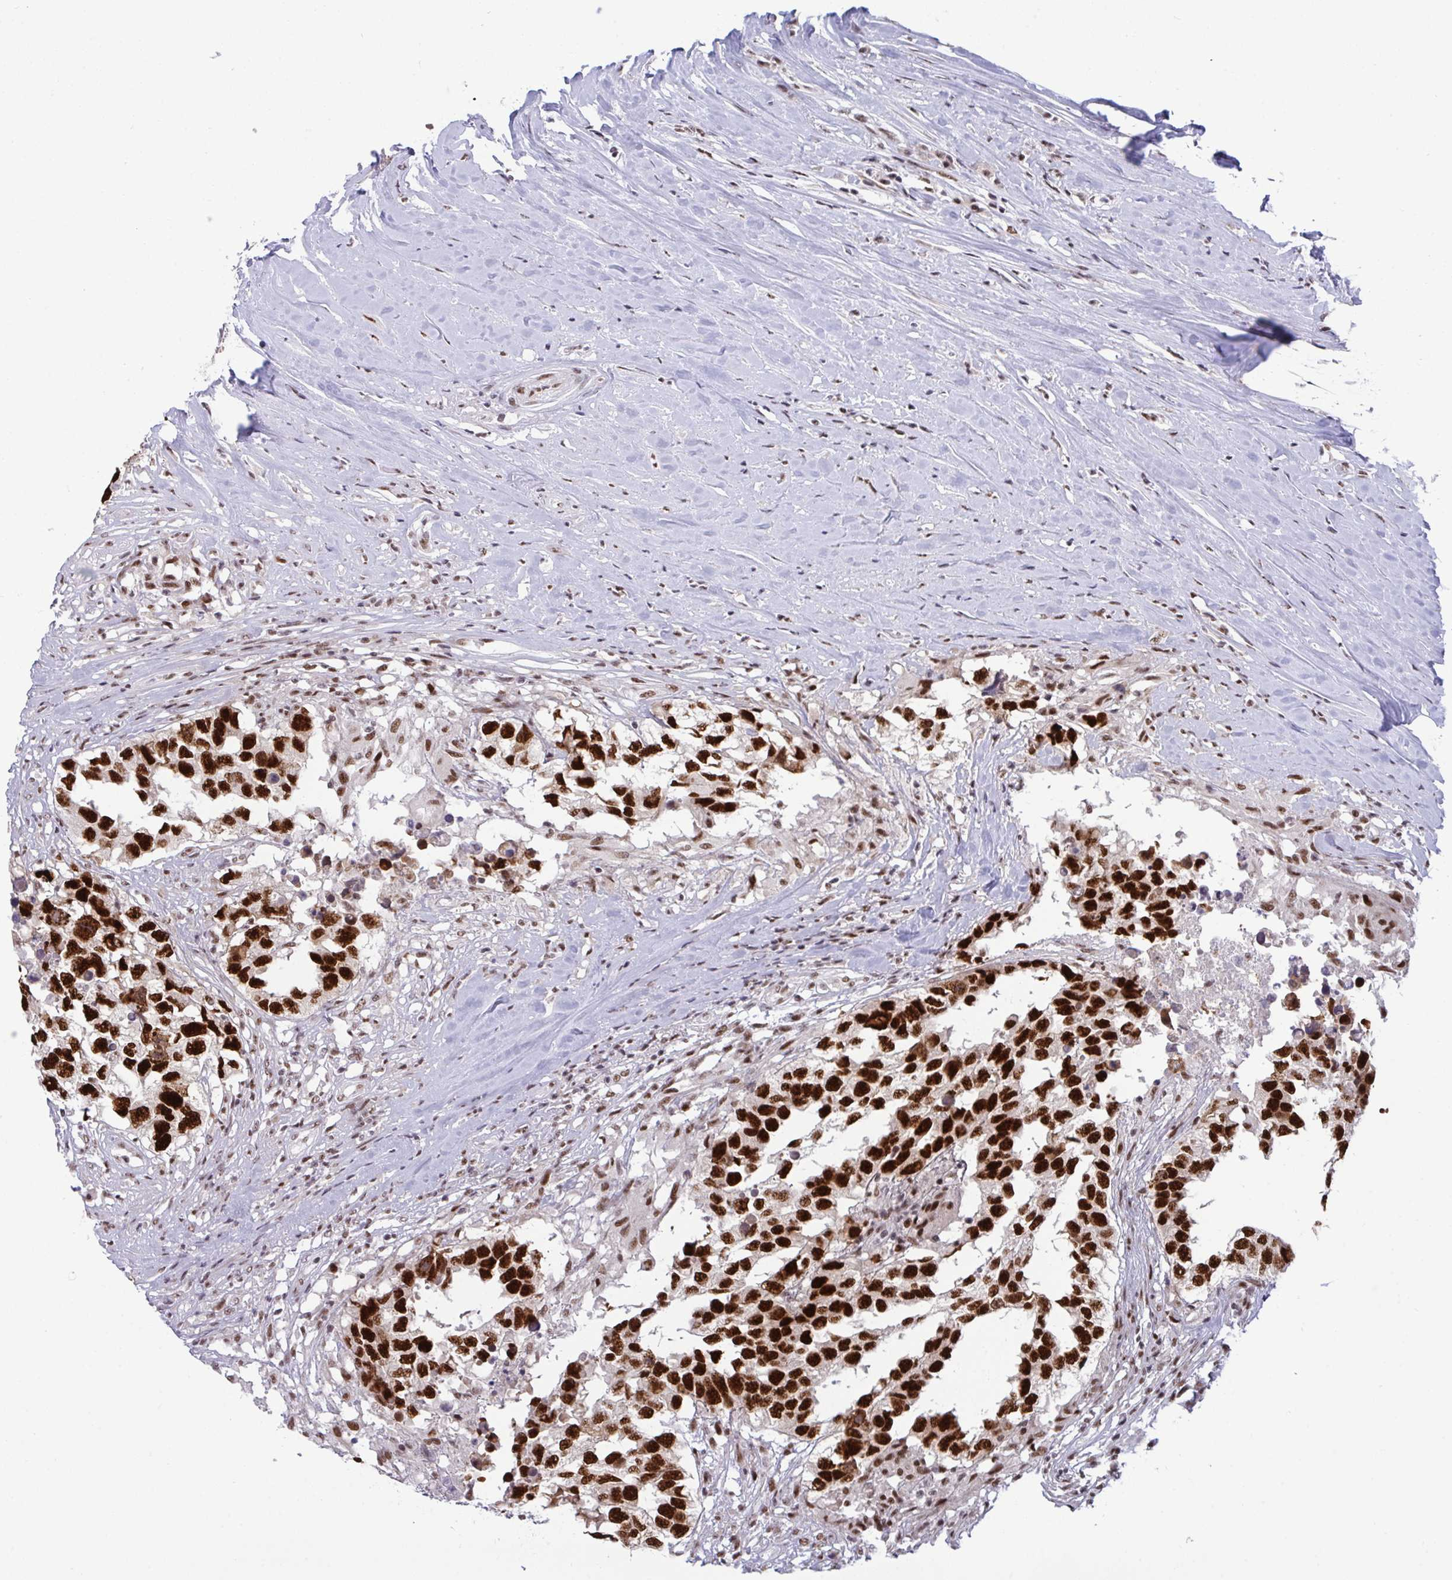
{"staining": {"intensity": "strong", "quantity": ">75%", "location": "nuclear"}, "tissue": "testis cancer", "cell_type": "Tumor cells", "image_type": "cancer", "snomed": [{"axis": "morphology", "description": "Carcinoma, Embryonal, NOS"}, {"axis": "topography", "description": "Testis"}], "caption": "Immunohistochemical staining of embryonal carcinoma (testis) displays high levels of strong nuclear expression in about >75% of tumor cells.", "gene": "WBP11", "patient": {"sex": "male", "age": 83}}